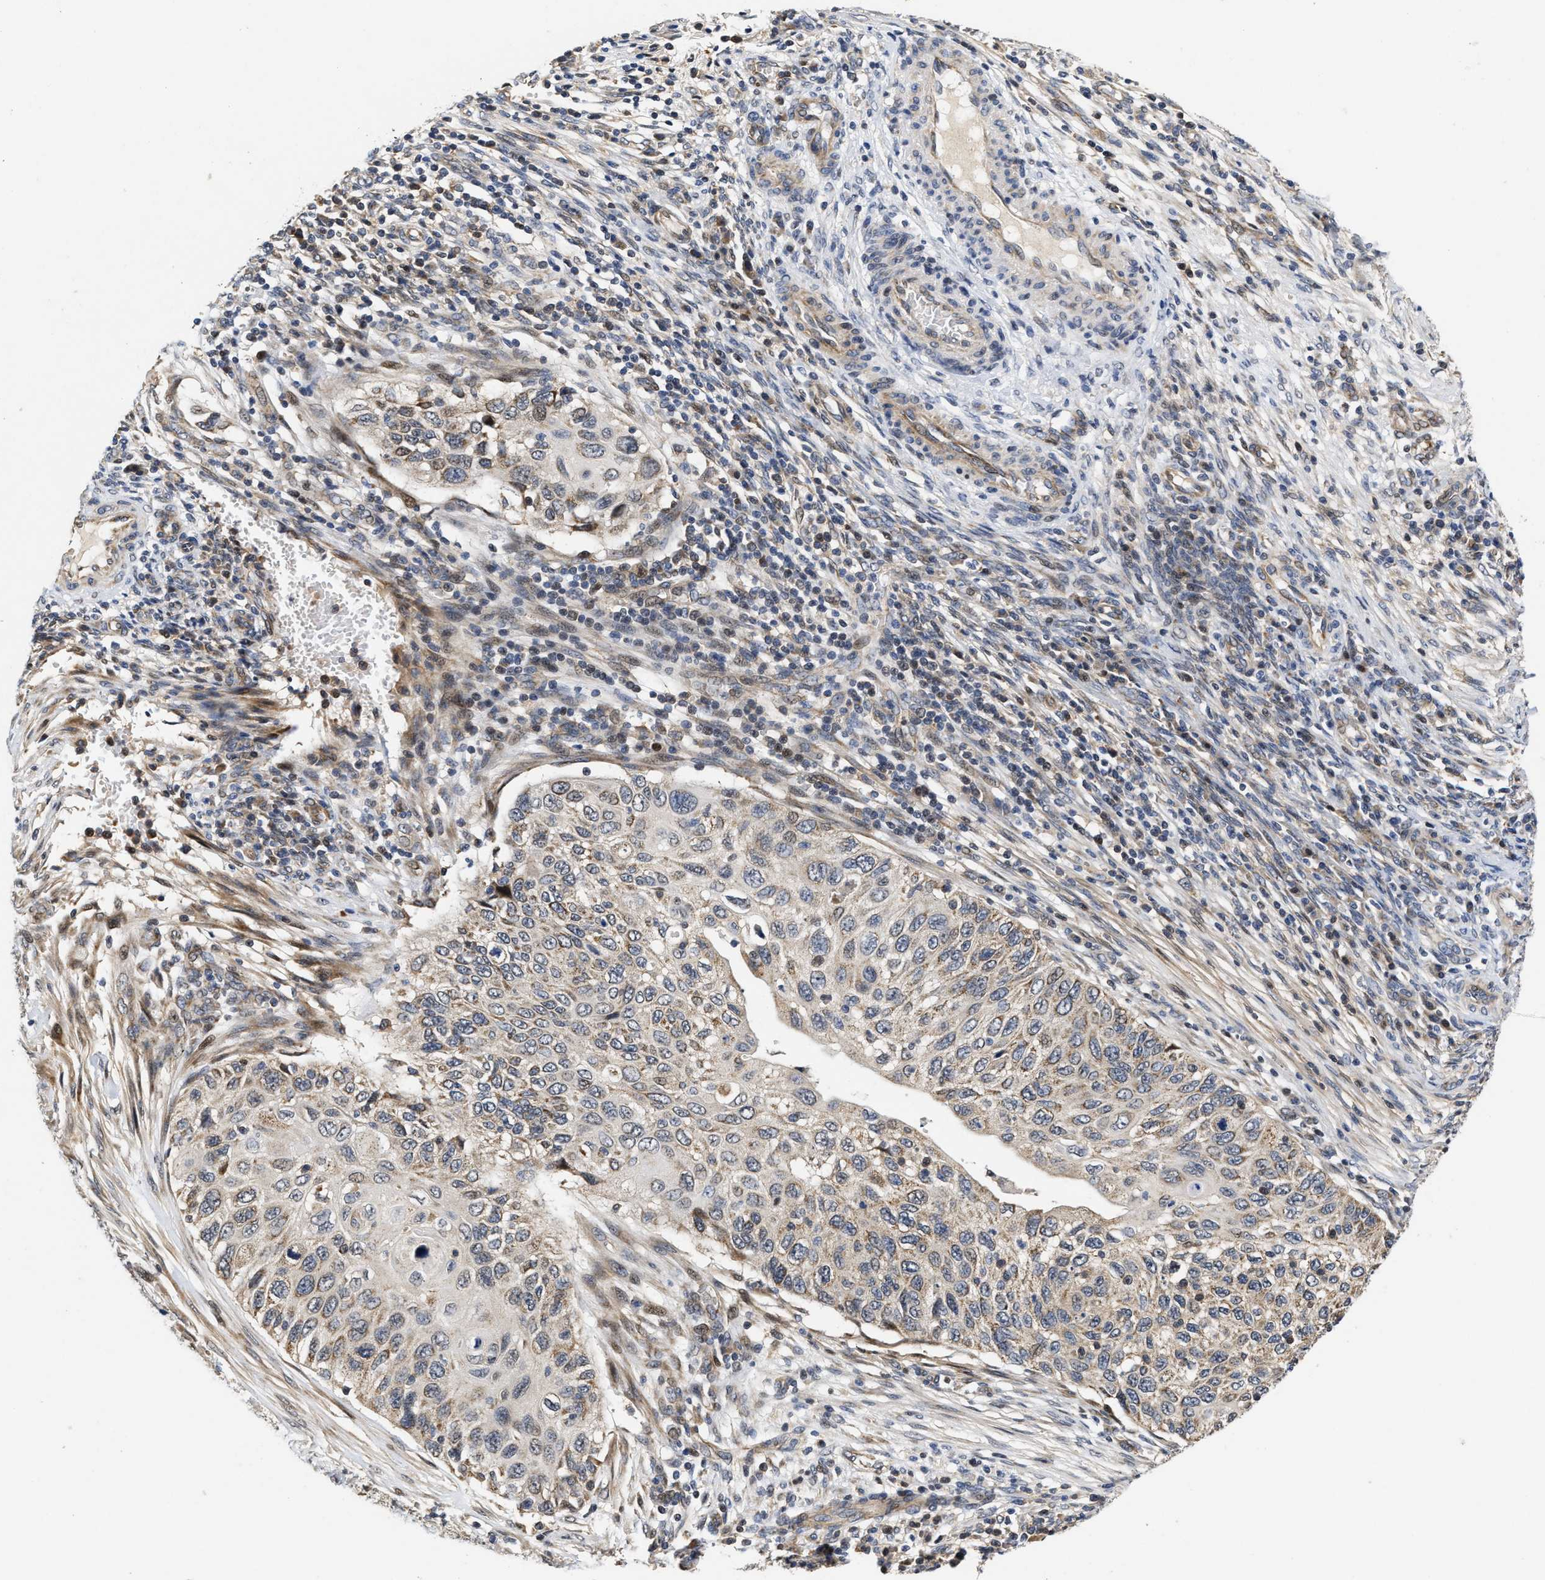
{"staining": {"intensity": "weak", "quantity": ">75%", "location": "cytoplasmic/membranous"}, "tissue": "cervical cancer", "cell_type": "Tumor cells", "image_type": "cancer", "snomed": [{"axis": "morphology", "description": "Squamous cell carcinoma, NOS"}, {"axis": "topography", "description": "Cervix"}], "caption": "Squamous cell carcinoma (cervical) was stained to show a protein in brown. There is low levels of weak cytoplasmic/membranous positivity in about >75% of tumor cells.", "gene": "SCYL2", "patient": {"sex": "female", "age": 70}}